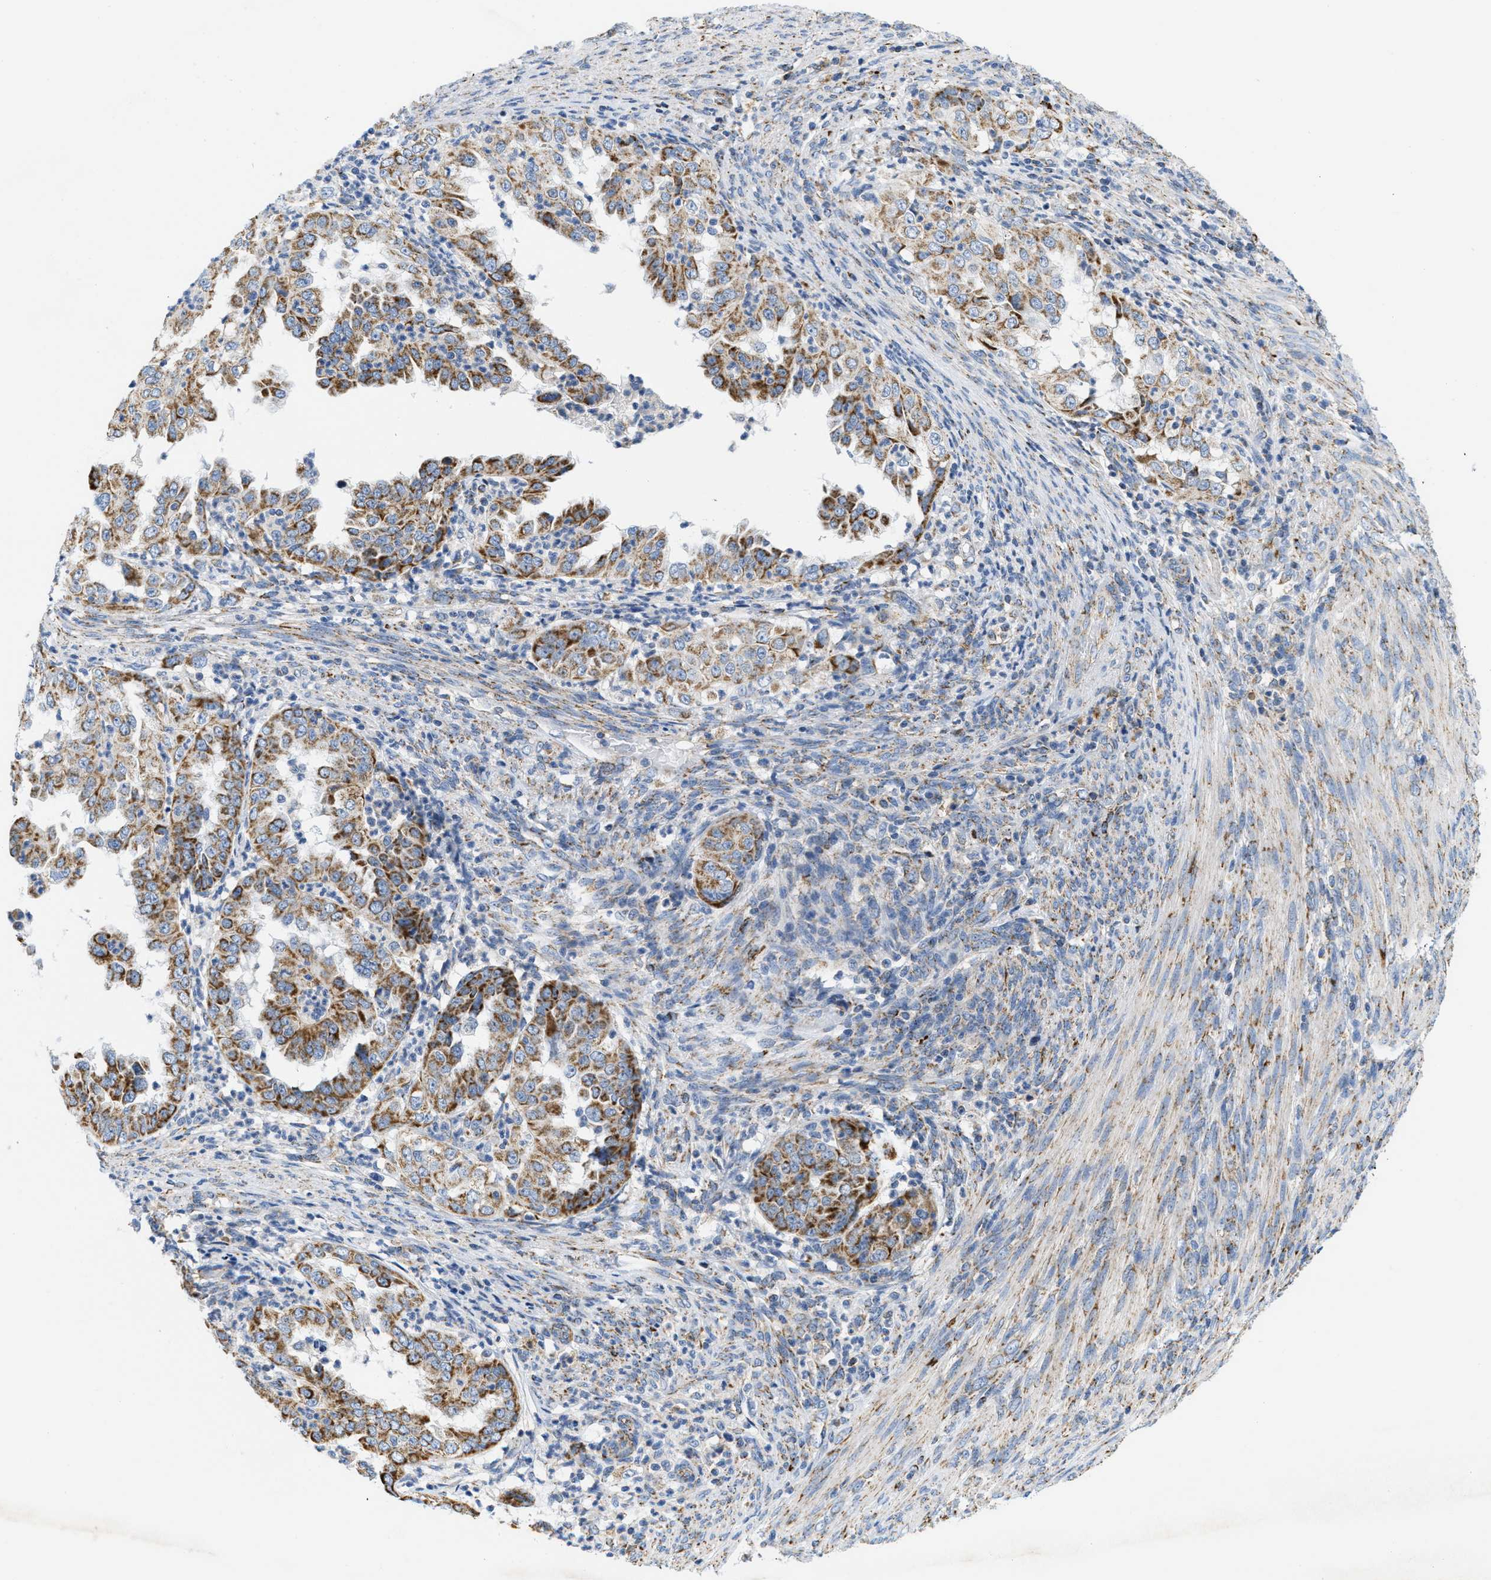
{"staining": {"intensity": "moderate", "quantity": ">75%", "location": "cytoplasmic/membranous"}, "tissue": "endometrial cancer", "cell_type": "Tumor cells", "image_type": "cancer", "snomed": [{"axis": "morphology", "description": "Adenocarcinoma, NOS"}, {"axis": "topography", "description": "Endometrium"}], "caption": "Endometrial adenocarcinoma stained with immunohistochemistry (IHC) displays moderate cytoplasmic/membranous positivity in approximately >75% of tumor cells.", "gene": "KCNJ5", "patient": {"sex": "female", "age": 85}}